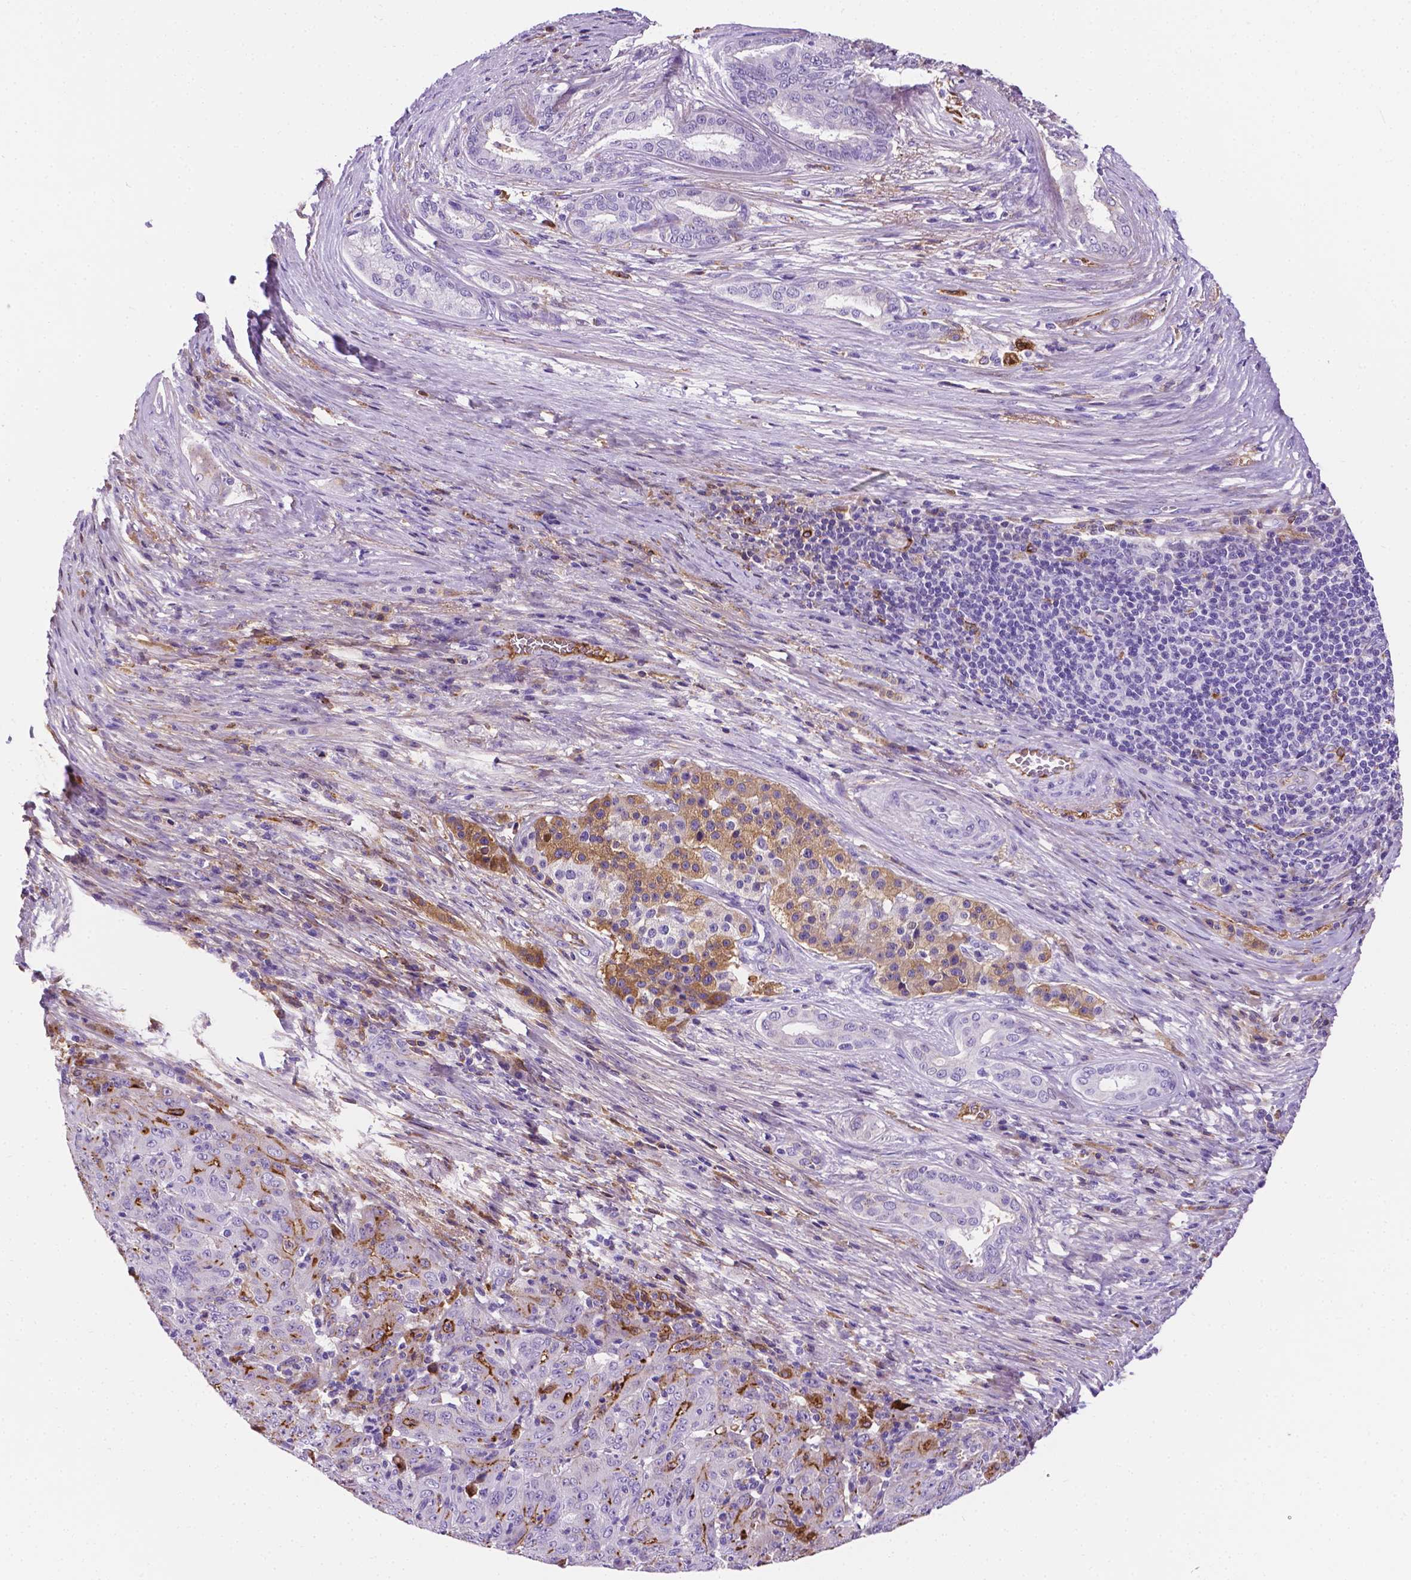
{"staining": {"intensity": "negative", "quantity": "none", "location": "none"}, "tissue": "pancreatic cancer", "cell_type": "Tumor cells", "image_type": "cancer", "snomed": [{"axis": "morphology", "description": "Adenocarcinoma, NOS"}, {"axis": "topography", "description": "Pancreas"}], "caption": "This is an IHC image of human pancreatic cancer (adenocarcinoma). There is no staining in tumor cells.", "gene": "APOE", "patient": {"sex": "male", "age": 63}}